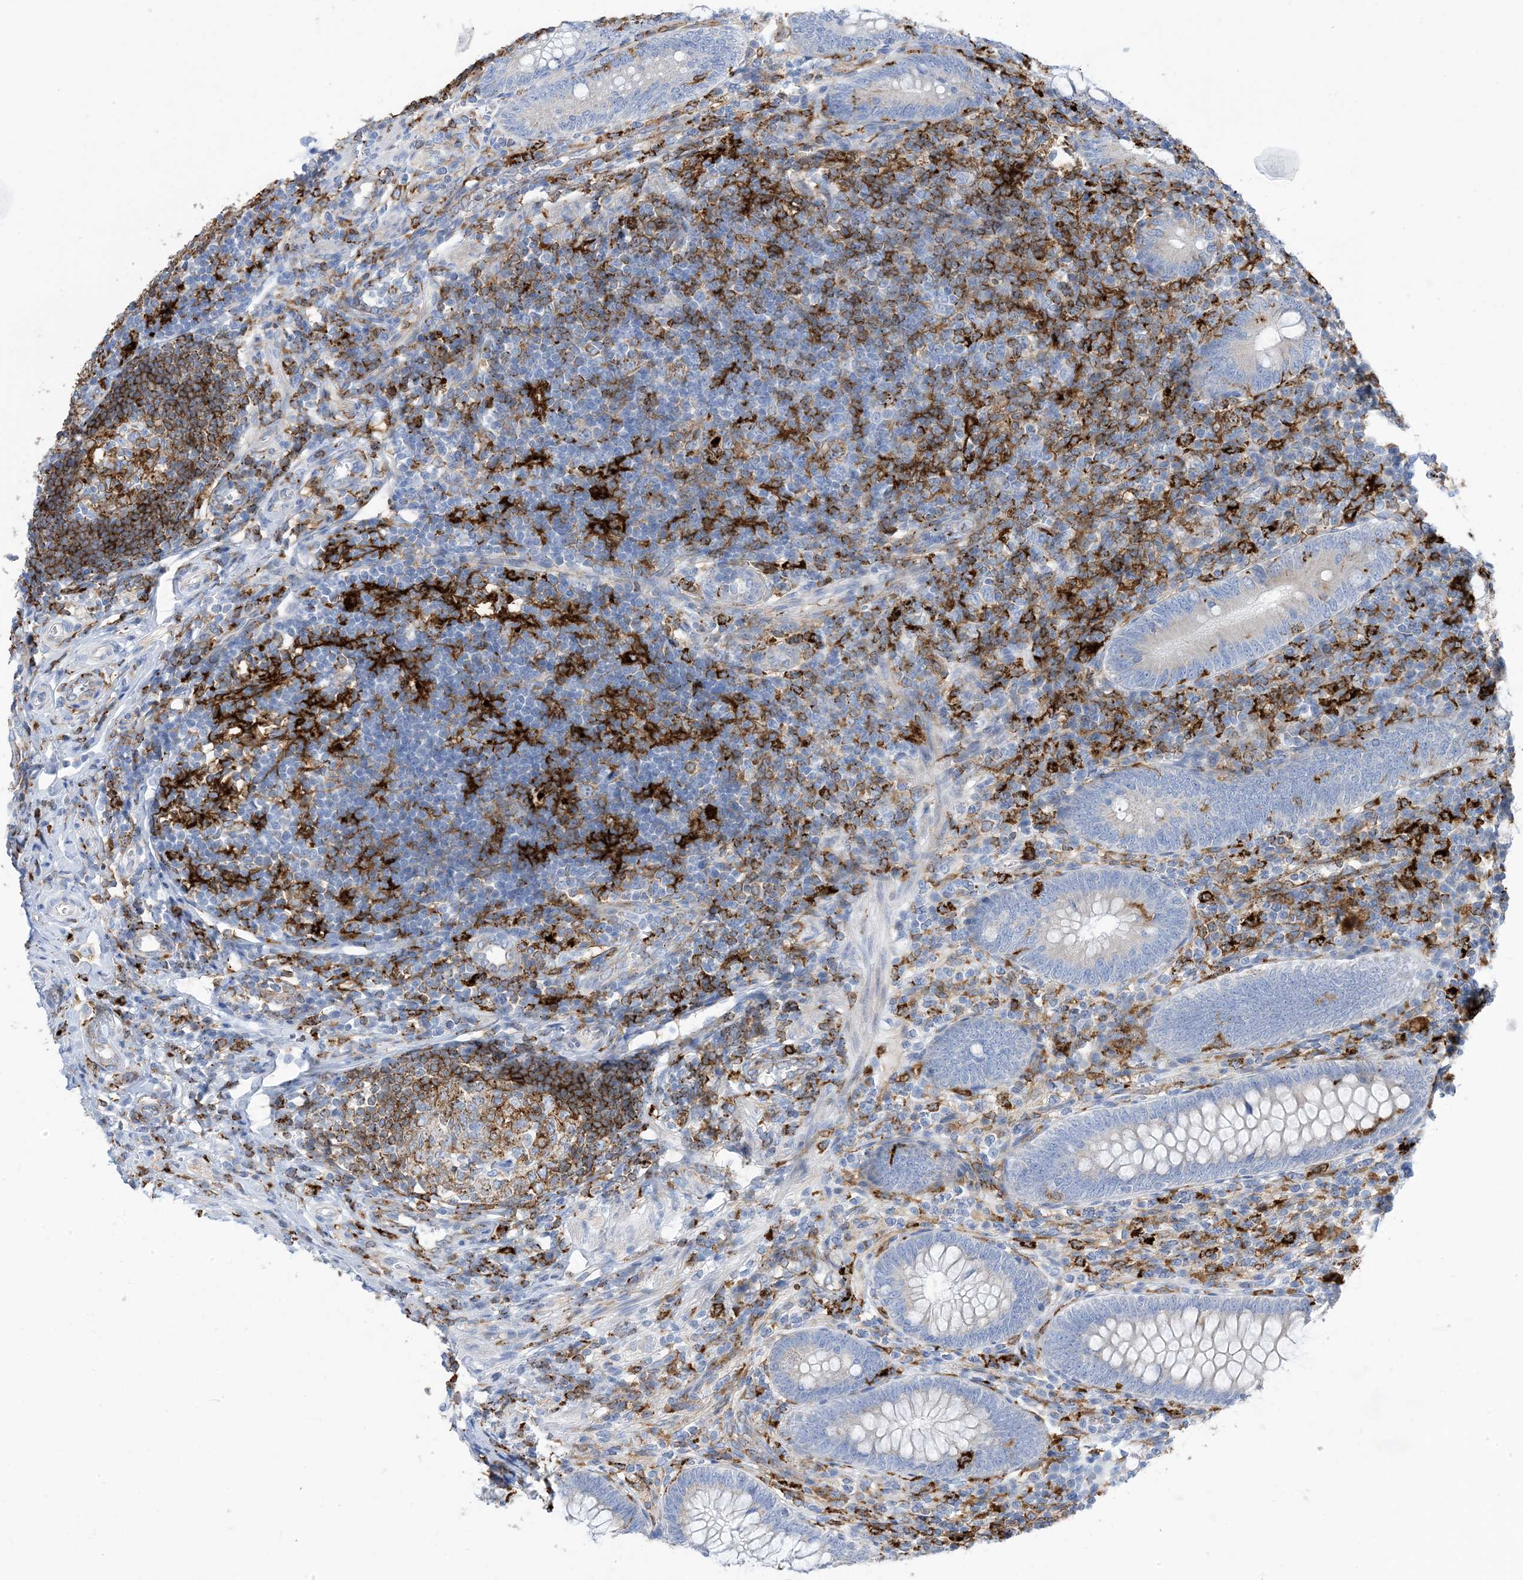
{"staining": {"intensity": "weak", "quantity": "<25%", "location": "cytoplasmic/membranous"}, "tissue": "appendix", "cell_type": "Glandular cells", "image_type": "normal", "snomed": [{"axis": "morphology", "description": "Normal tissue, NOS"}, {"axis": "topography", "description": "Appendix"}], "caption": "Image shows no significant protein staining in glandular cells of benign appendix. (DAB (3,3'-diaminobenzidine) IHC, high magnification).", "gene": "DPH3", "patient": {"sex": "male", "age": 14}}